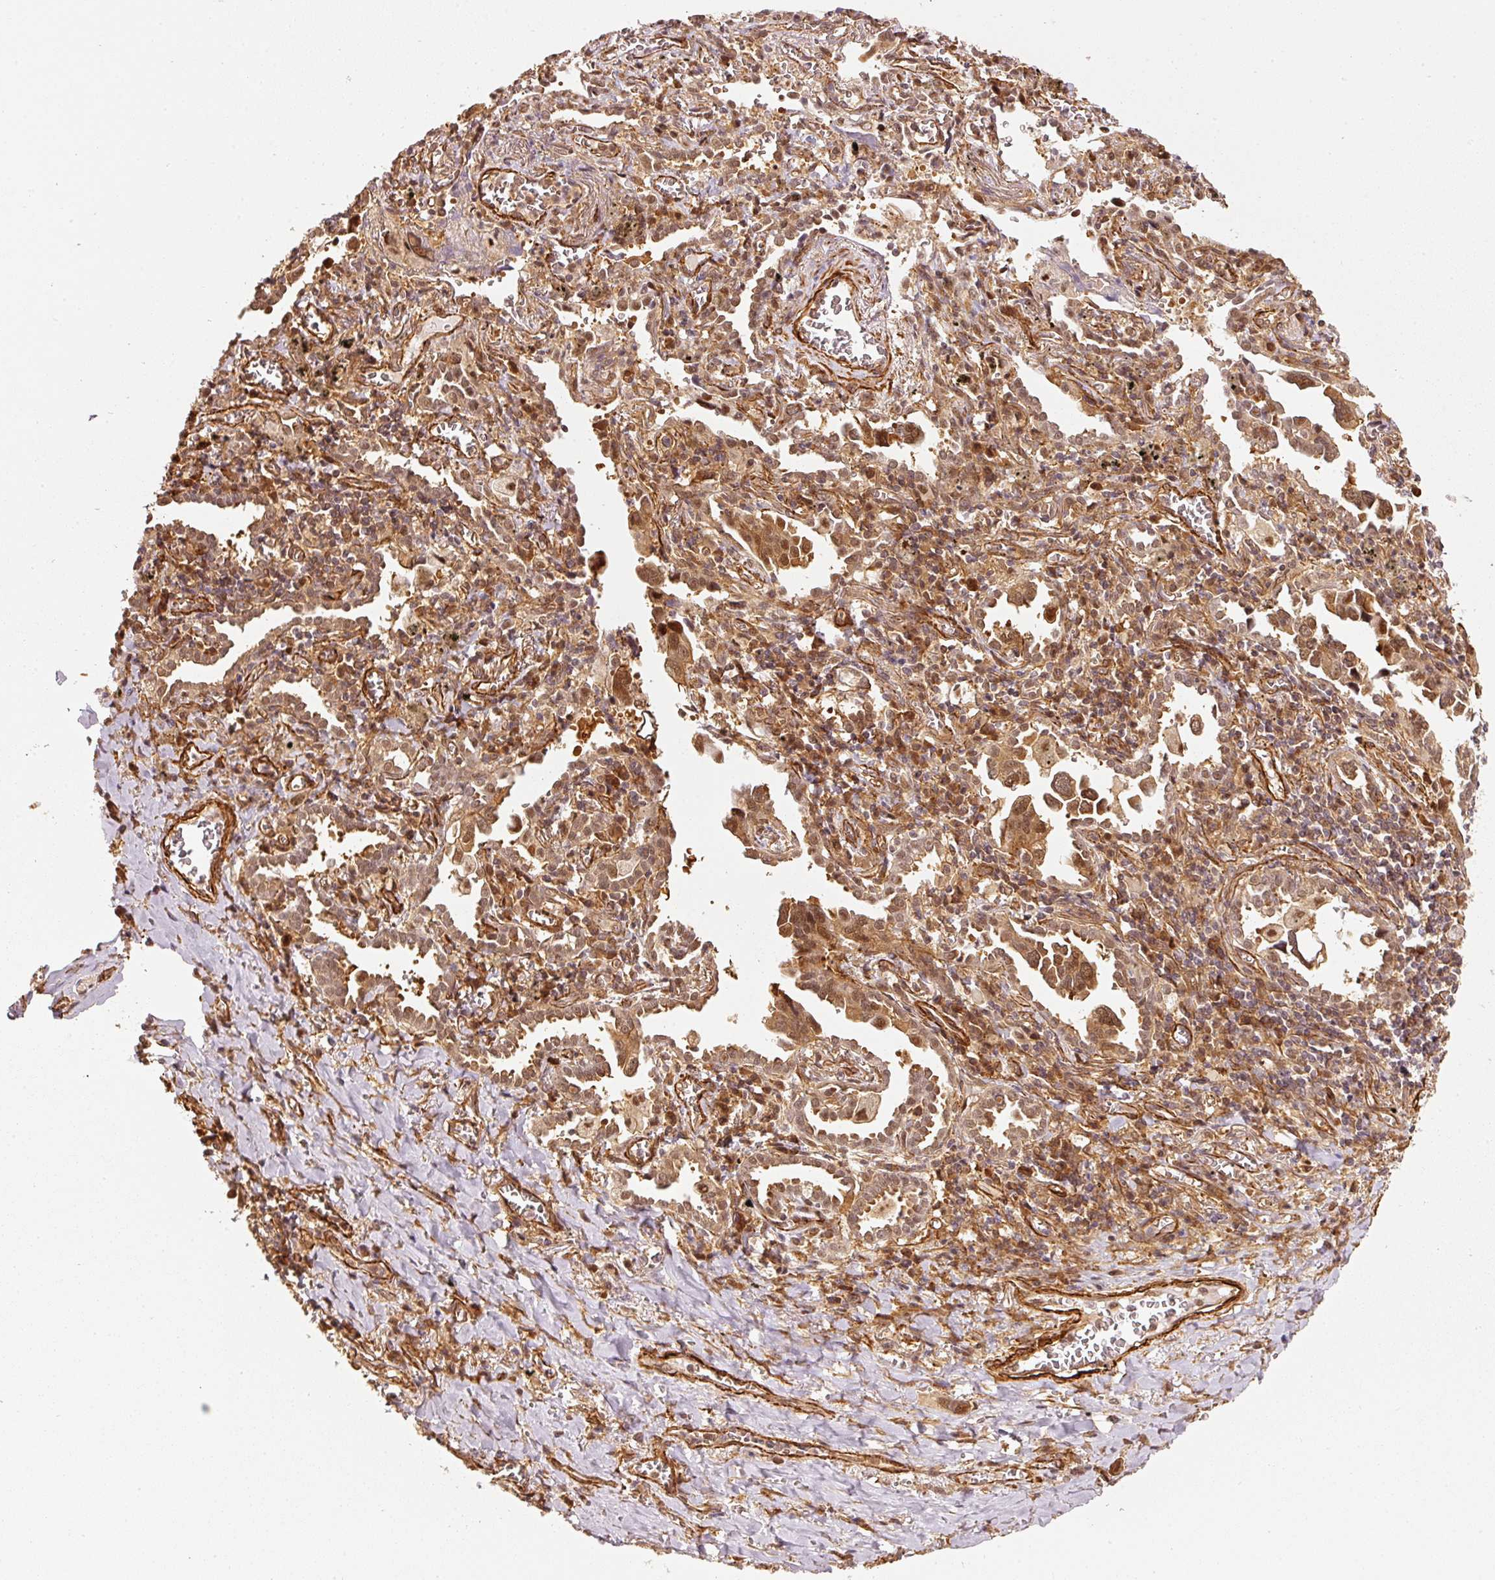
{"staining": {"intensity": "moderate", "quantity": ">75%", "location": "cytoplasmic/membranous,nuclear"}, "tissue": "lung cancer", "cell_type": "Tumor cells", "image_type": "cancer", "snomed": [{"axis": "morphology", "description": "Adenocarcinoma, NOS"}, {"axis": "topography", "description": "Lung"}], "caption": "Immunohistochemistry (IHC) of human lung cancer reveals medium levels of moderate cytoplasmic/membranous and nuclear positivity in approximately >75% of tumor cells.", "gene": "PSMD1", "patient": {"sex": "male", "age": 76}}